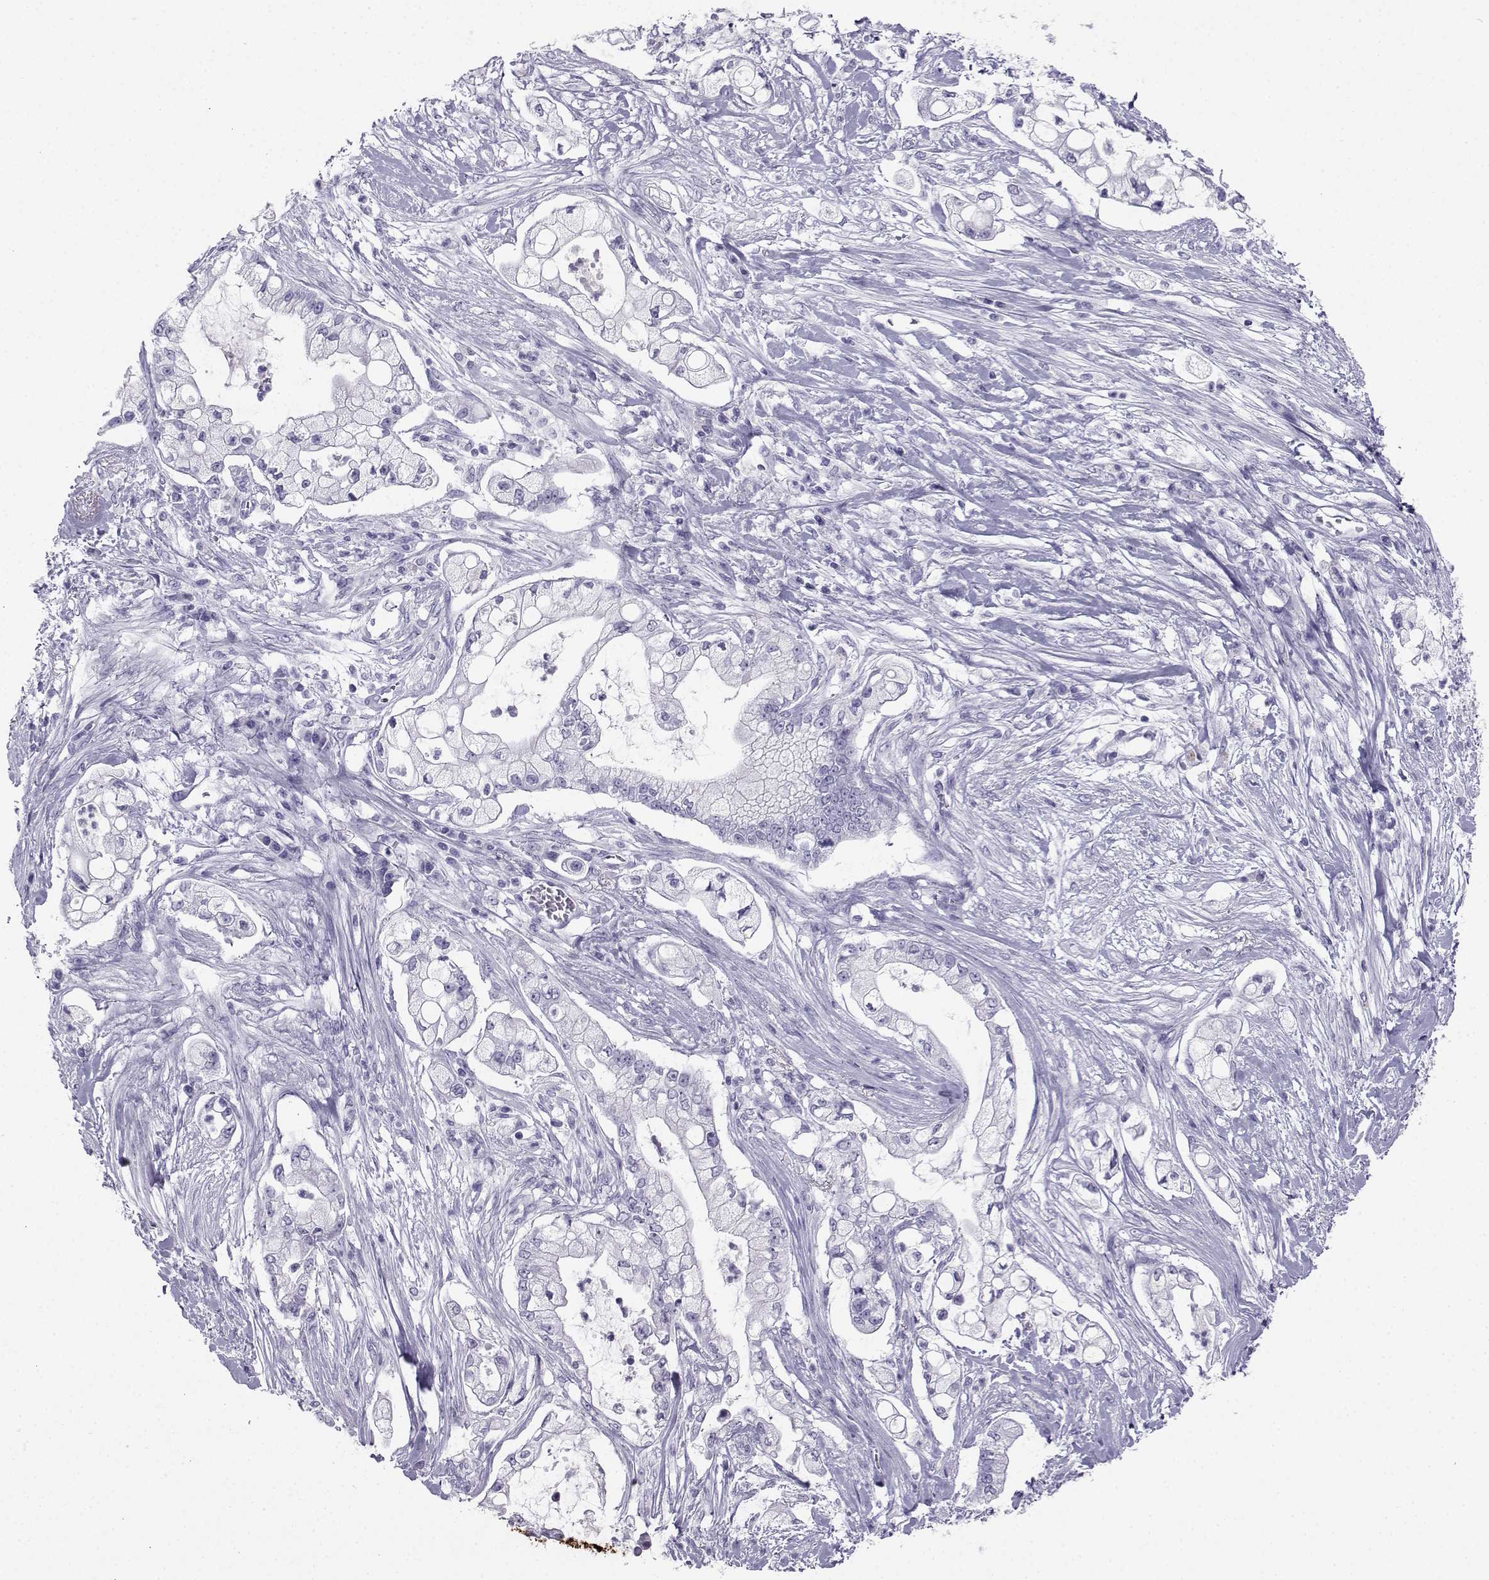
{"staining": {"intensity": "negative", "quantity": "none", "location": "none"}, "tissue": "pancreatic cancer", "cell_type": "Tumor cells", "image_type": "cancer", "snomed": [{"axis": "morphology", "description": "Adenocarcinoma, NOS"}, {"axis": "topography", "description": "Pancreas"}], "caption": "High power microscopy photomicrograph of an immunohistochemistry photomicrograph of pancreatic cancer, revealing no significant positivity in tumor cells. The staining was performed using DAB to visualize the protein expression in brown, while the nuclei were stained in blue with hematoxylin (Magnification: 20x).", "gene": "SST", "patient": {"sex": "female", "age": 69}}